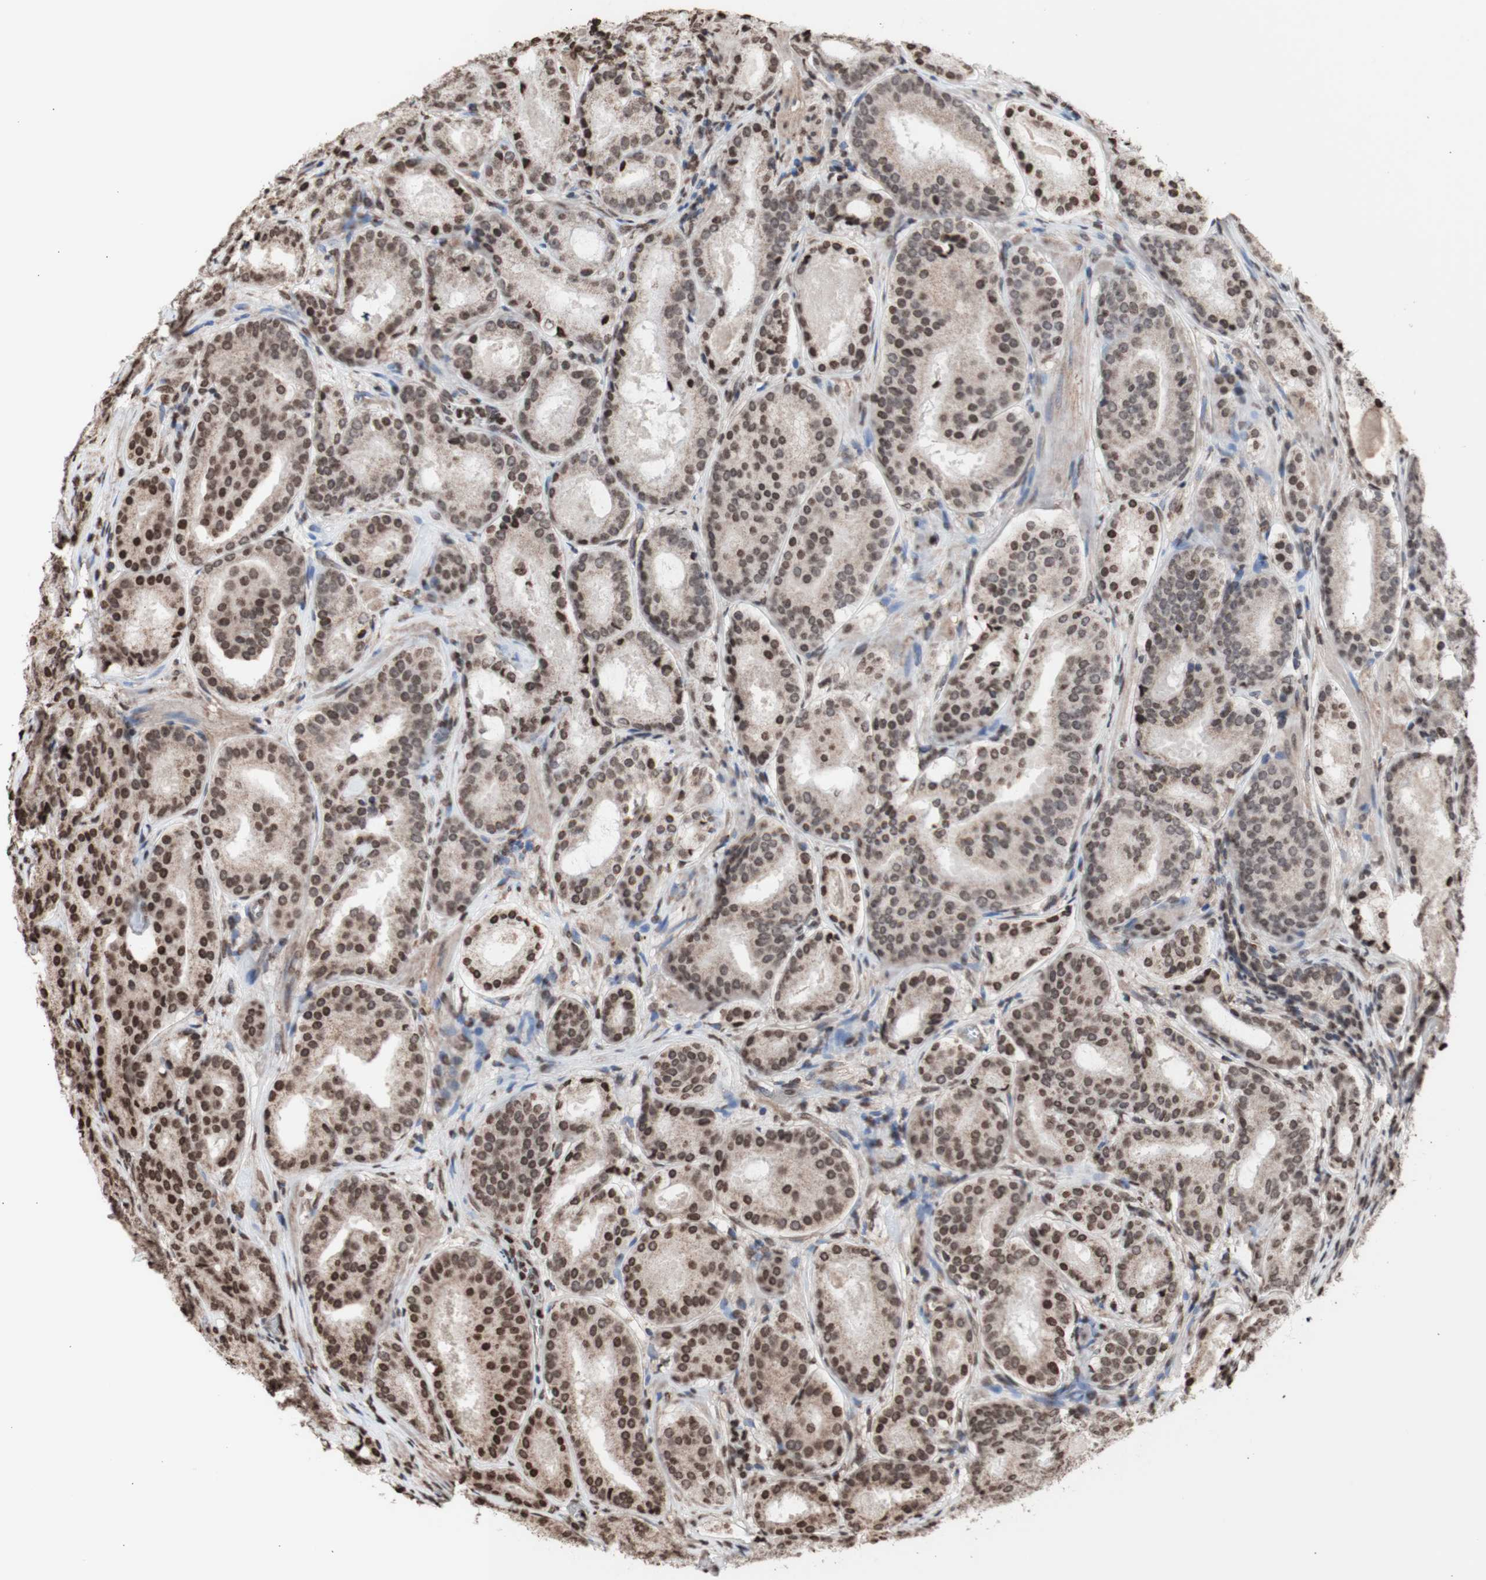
{"staining": {"intensity": "moderate", "quantity": ">75%", "location": "nuclear"}, "tissue": "prostate cancer", "cell_type": "Tumor cells", "image_type": "cancer", "snomed": [{"axis": "morphology", "description": "Adenocarcinoma, Low grade"}, {"axis": "topography", "description": "Prostate"}], "caption": "Immunohistochemistry (IHC) of prostate cancer (adenocarcinoma (low-grade)) exhibits medium levels of moderate nuclear positivity in approximately >75% of tumor cells.", "gene": "SNAI2", "patient": {"sex": "male", "age": 69}}